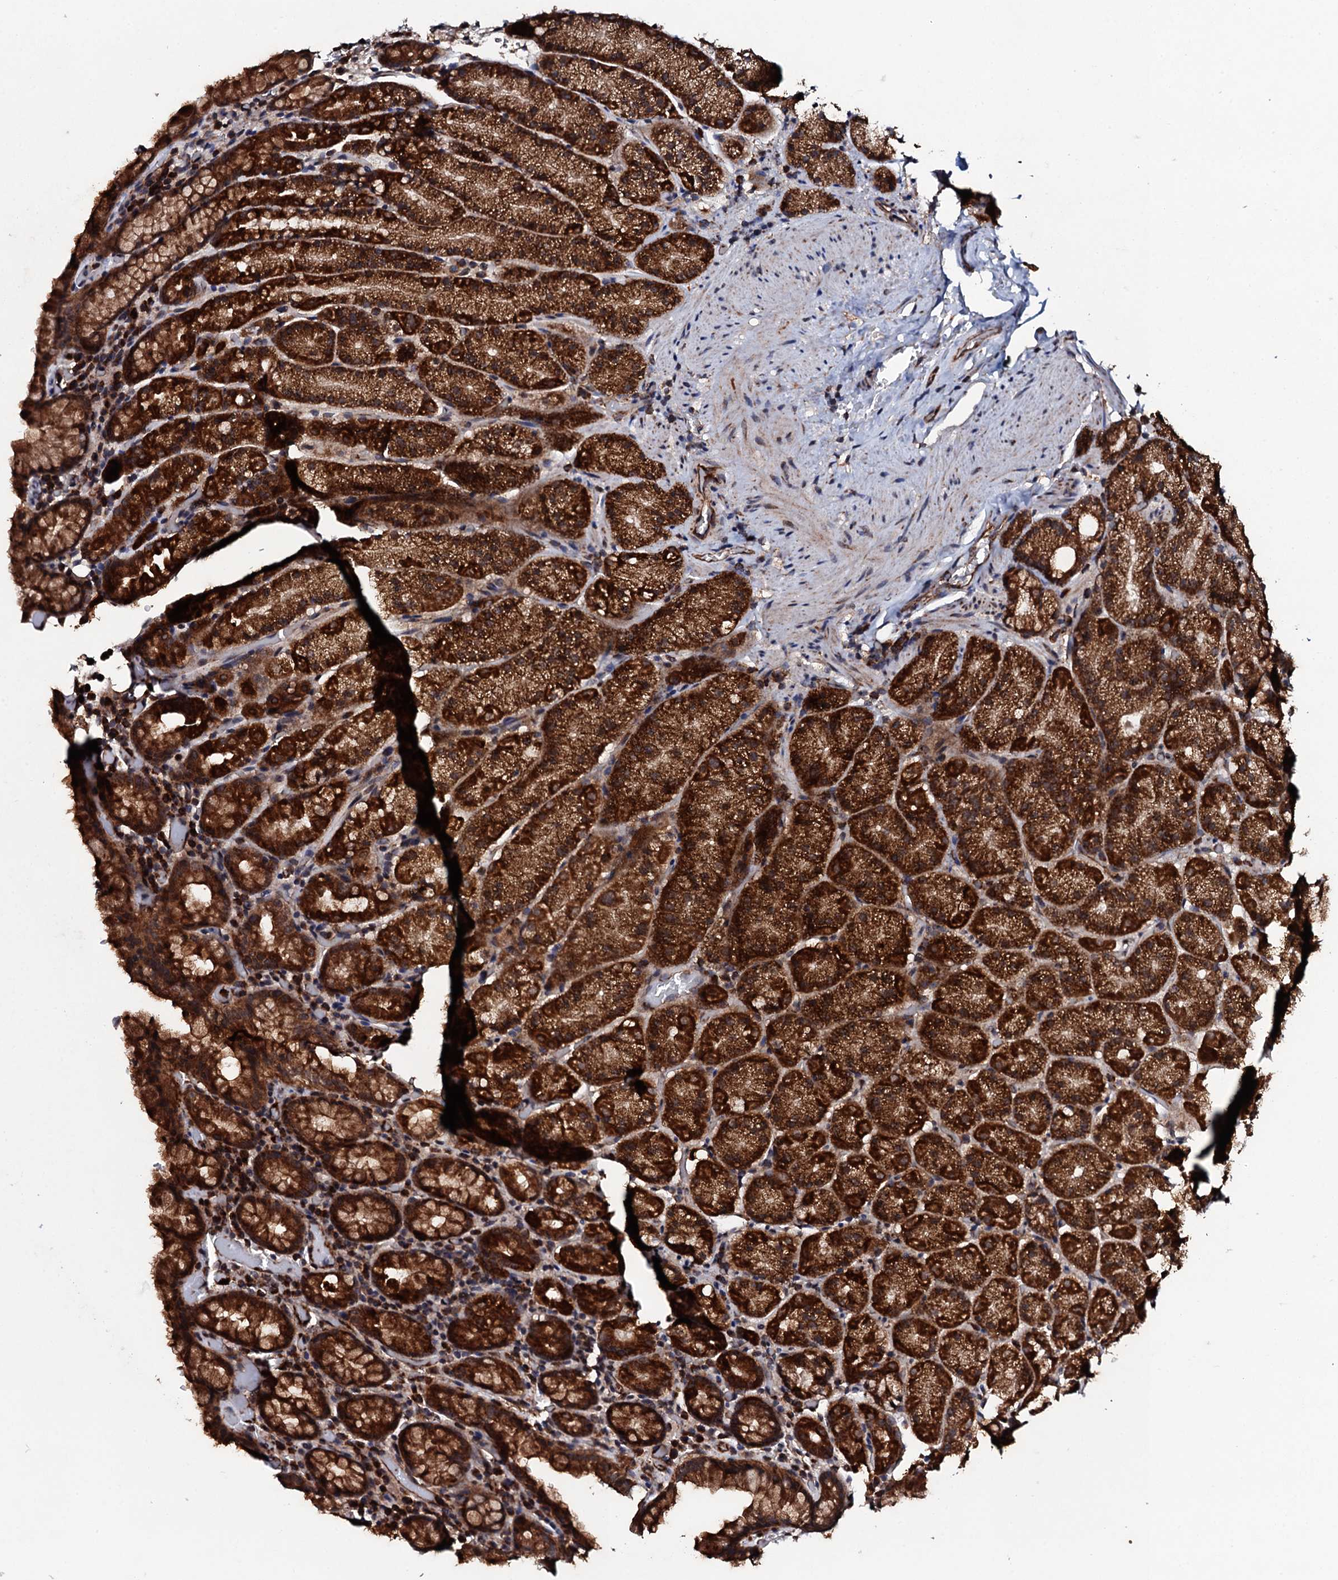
{"staining": {"intensity": "strong", "quantity": ">75%", "location": "cytoplasmic/membranous"}, "tissue": "stomach", "cell_type": "Glandular cells", "image_type": "normal", "snomed": [{"axis": "morphology", "description": "Normal tissue, NOS"}, {"axis": "topography", "description": "Stomach, upper"}, {"axis": "topography", "description": "Stomach, lower"}], "caption": "The immunohistochemical stain shows strong cytoplasmic/membranous expression in glandular cells of benign stomach.", "gene": "MTIF3", "patient": {"sex": "male", "age": 80}}